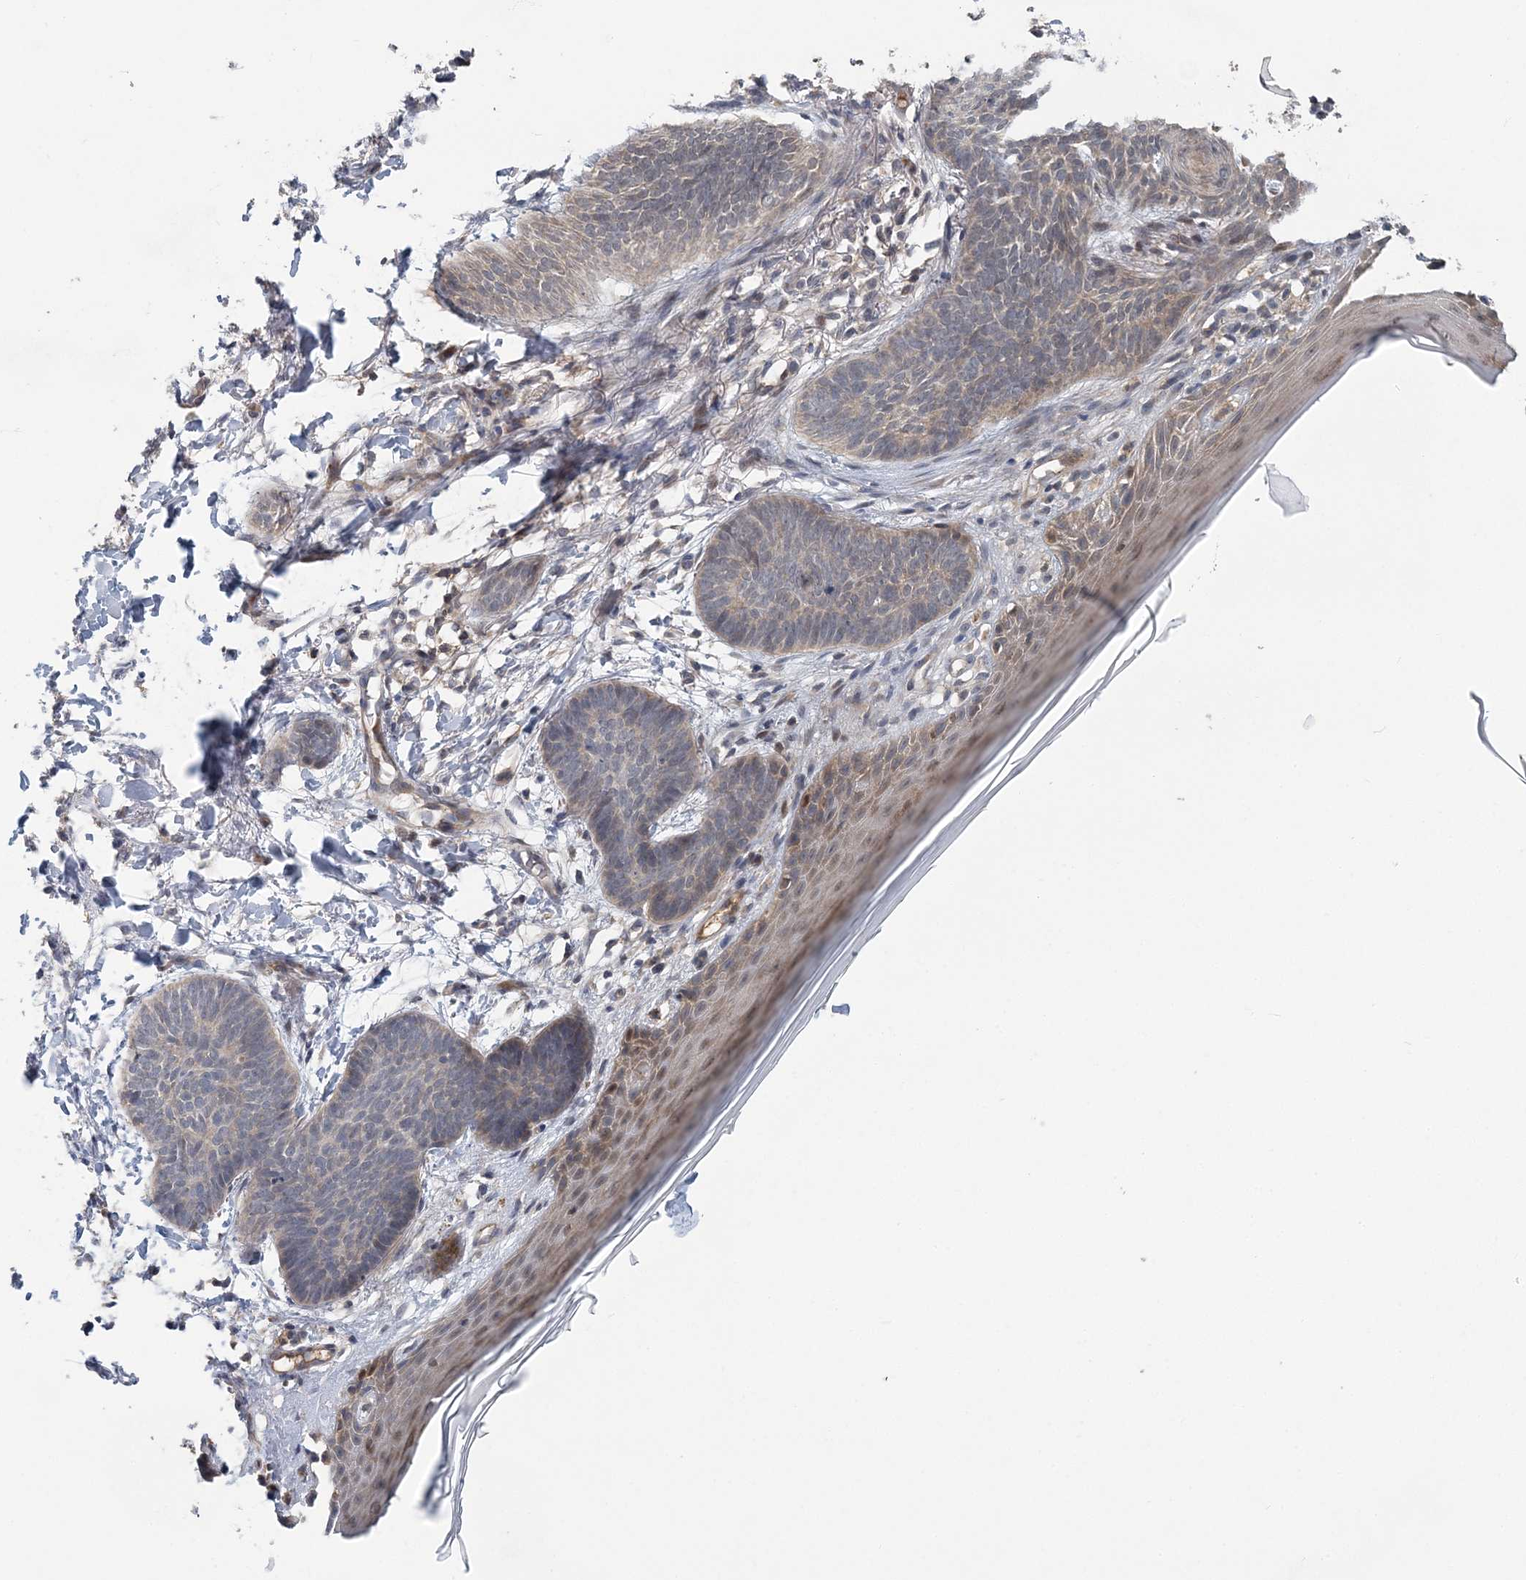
{"staining": {"intensity": "weak", "quantity": "<25%", "location": "cytoplasmic/membranous"}, "tissue": "skin cancer", "cell_type": "Tumor cells", "image_type": "cancer", "snomed": [{"axis": "morphology", "description": "Normal tissue, NOS"}, {"axis": "morphology", "description": "Basal cell carcinoma"}, {"axis": "topography", "description": "Skin"}], "caption": "Immunohistochemistry (IHC) photomicrograph of human skin cancer stained for a protein (brown), which demonstrates no positivity in tumor cells.", "gene": "RNF25", "patient": {"sex": "male", "age": 50}}